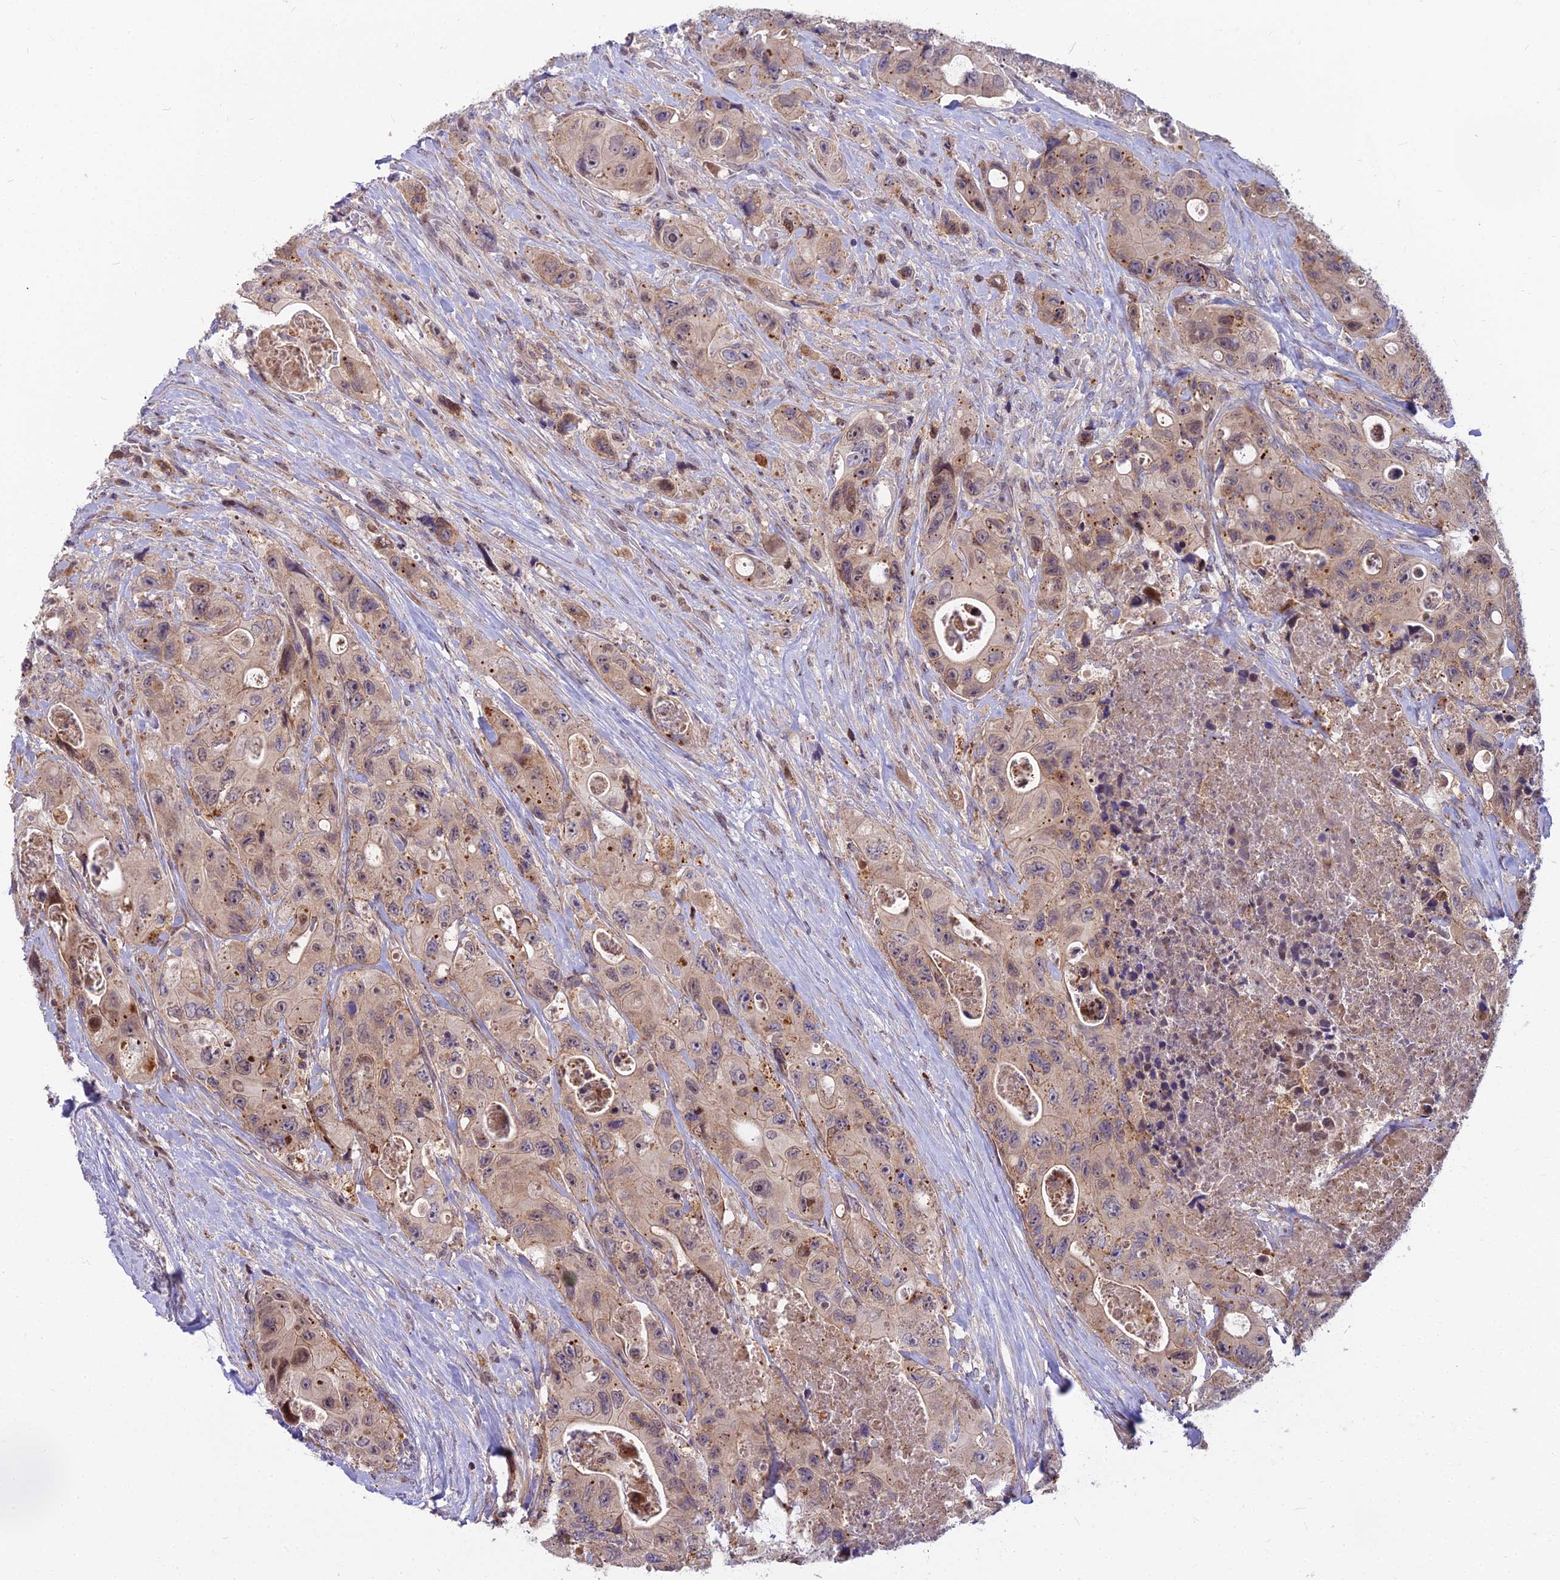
{"staining": {"intensity": "weak", "quantity": "25%-75%", "location": "cytoplasmic/membranous,nuclear"}, "tissue": "colorectal cancer", "cell_type": "Tumor cells", "image_type": "cancer", "snomed": [{"axis": "morphology", "description": "Adenocarcinoma, NOS"}, {"axis": "topography", "description": "Colon"}], "caption": "Colorectal adenocarcinoma tissue shows weak cytoplasmic/membranous and nuclear positivity in approximately 25%-75% of tumor cells, visualized by immunohistochemistry.", "gene": "GLYATL3", "patient": {"sex": "female", "age": 46}}